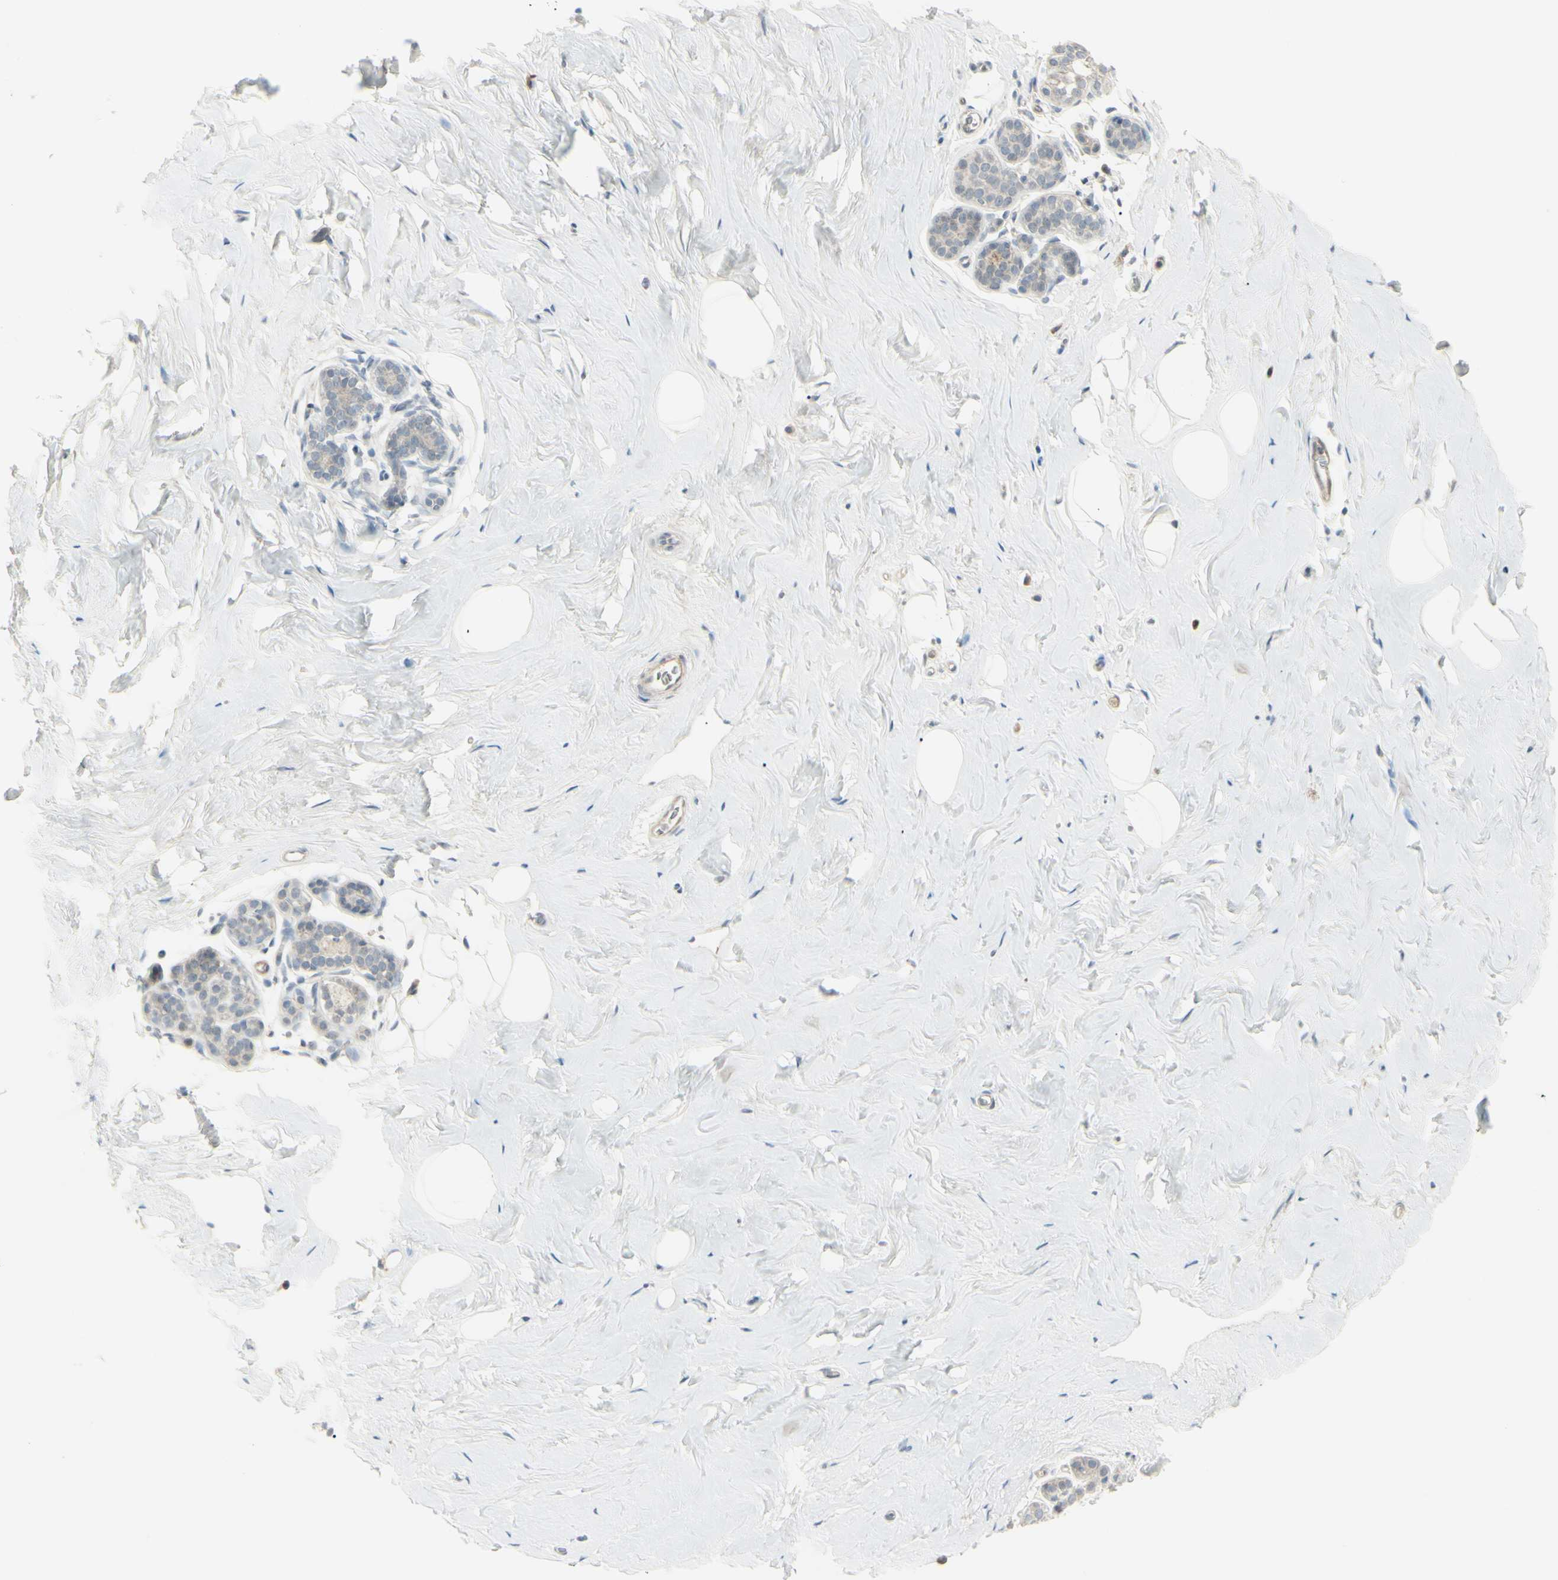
{"staining": {"intensity": "negative", "quantity": "none", "location": "none"}, "tissue": "breast", "cell_type": "Adipocytes", "image_type": "normal", "snomed": [{"axis": "morphology", "description": "Normal tissue, NOS"}, {"axis": "topography", "description": "Breast"}], "caption": "There is no significant positivity in adipocytes of breast.", "gene": "SH3GL2", "patient": {"sex": "female", "age": 75}}